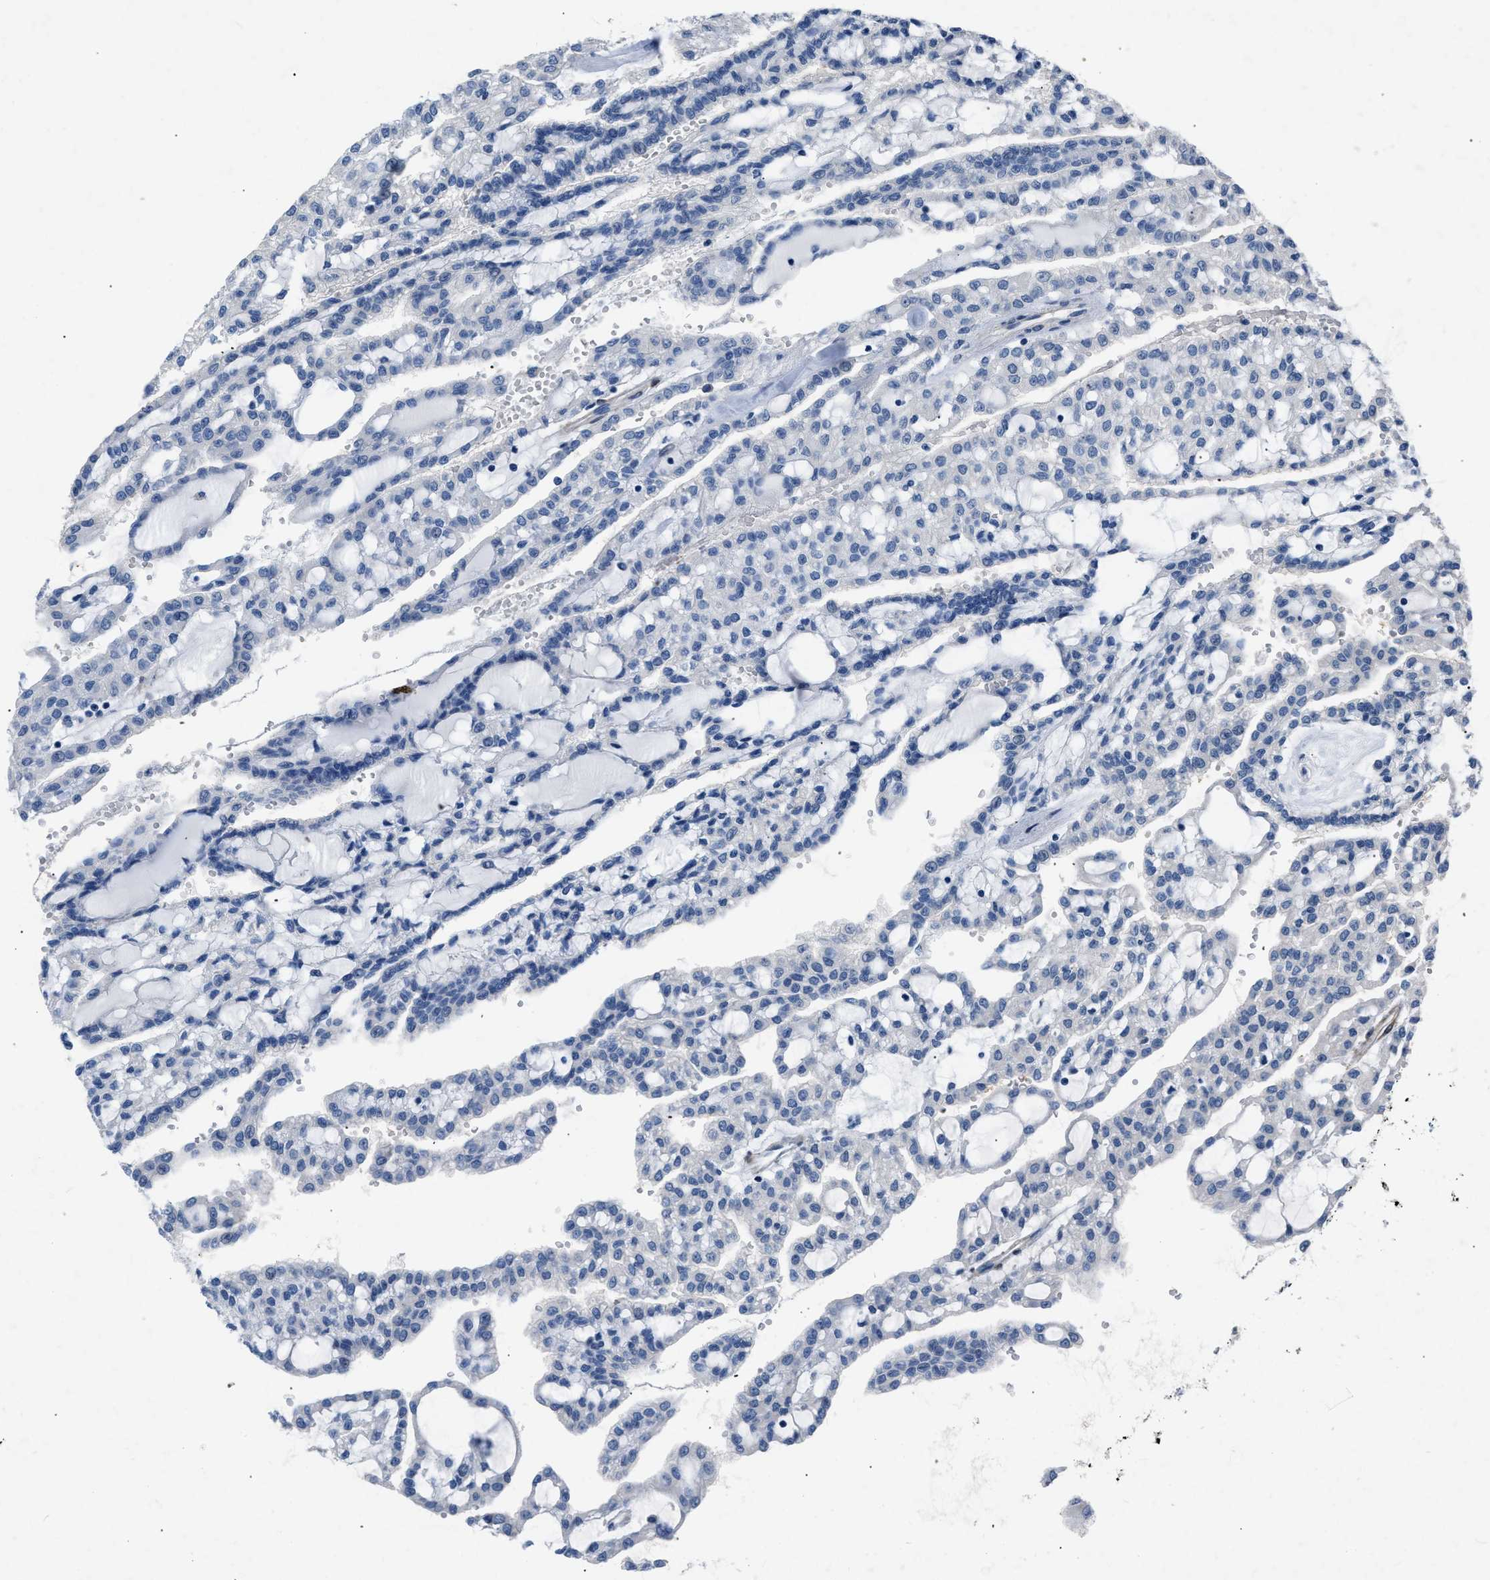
{"staining": {"intensity": "negative", "quantity": "none", "location": "none"}, "tissue": "renal cancer", "cell_type": "Tumor cells", "image_type": "cancer", "snomed": [{"axis": "morphology", "description": "Adenocarcinoma, NOS"}, {"axis": "topography", "description": "Kidney"}], "caption": "Tumor cells are negative for protein expression in human adenocarcinoma (renal).", "gene": "RBP1", "patient": {"sex": "male", "age": 63}}